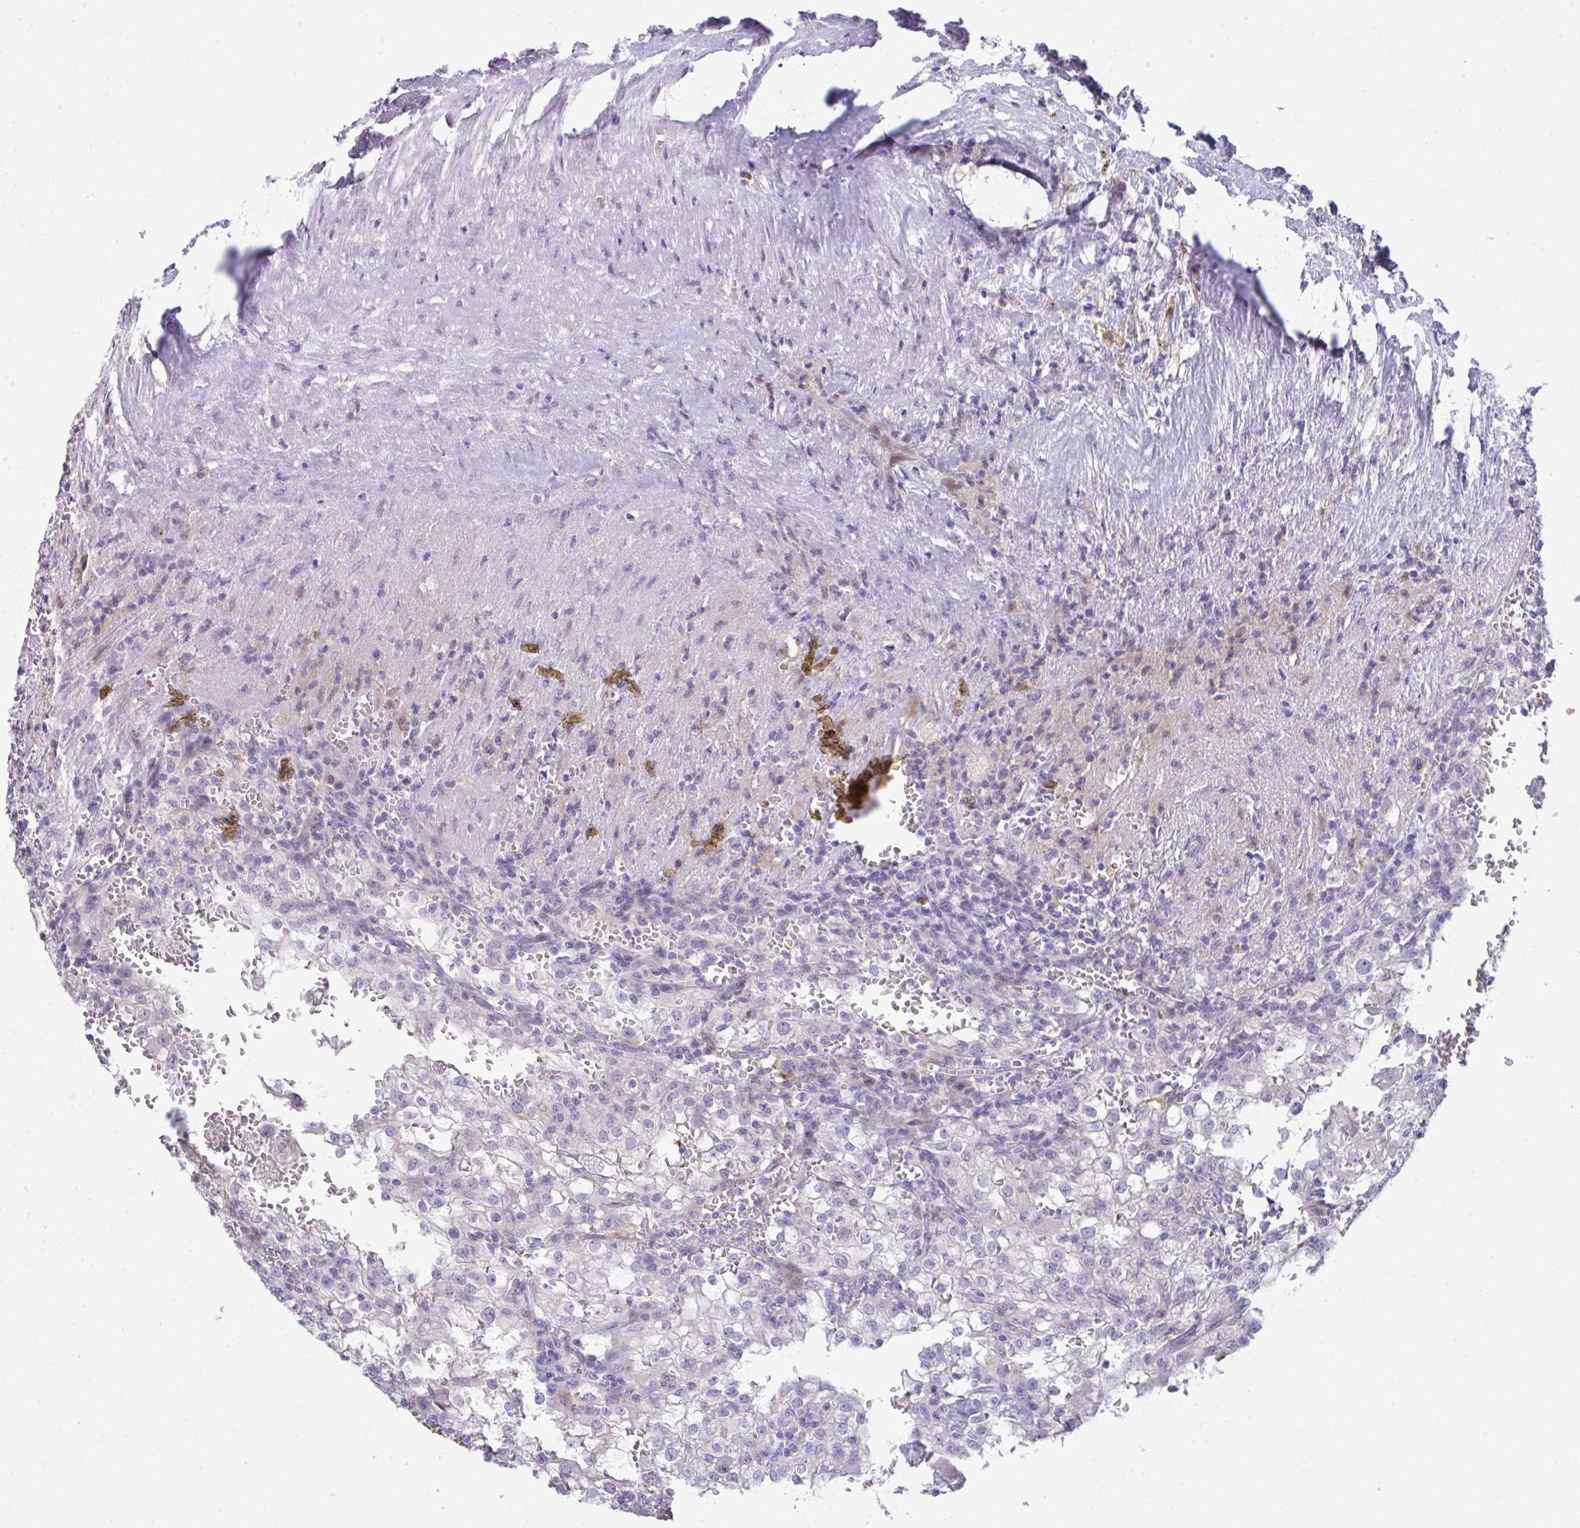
{"staining": {"intensity": "negative", "quantity": "none", "location": "none"}, "tissue": "renal cancer", "cell_type": "Tumor cells", "image_type": "cancer", "snomed": [{"axis": "morphology", "description": "Adenocarcinoma, NOS"}, {"axis": "topography", "description": "Kidney"}], "caption": "The immunohistochemistry (IHC) micrograph has no significant positivity in tumor cells of renal cancer (adenocarcinoma) tissue. (DAB immunohistochemistry visualized using brightfield microscopy, high magnification).", "gene": "GALNT16", "patient": {"sex": "female", "age": 74}}